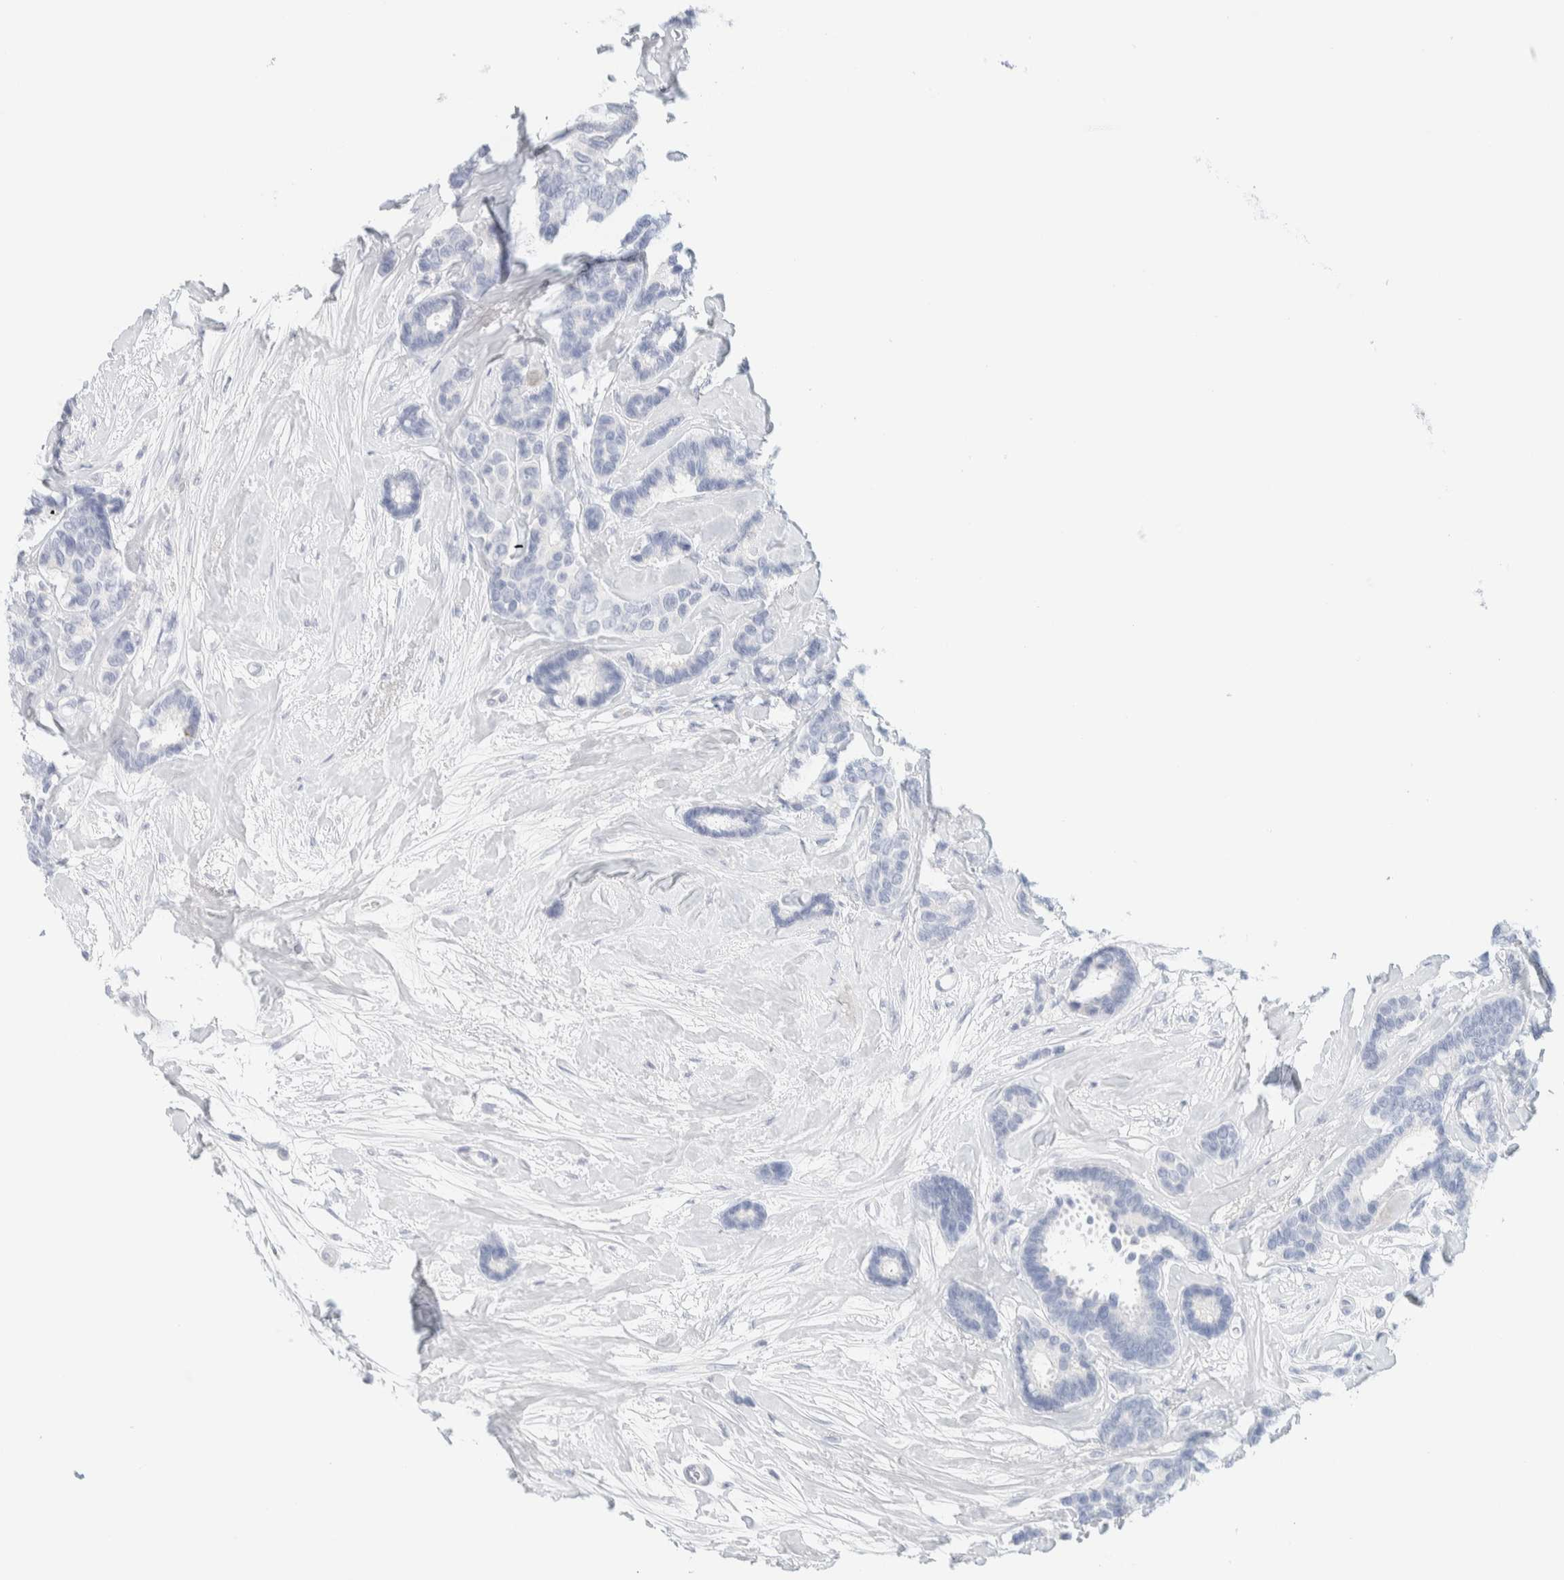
{"staining": {"intensity": "negative", "quantity": "none", "location": "none"}, "tissue": "breast cancer", "cell_type": "Tumor cells", "image_type": "cancer", "snomed": [{"axis": "morphology", "description": "Duct carcinoma"}, {"axis": "topography", "description": "Breast"}], "caption": "This histopathology image is of breast infiltrating ductal carcinoma stained with immunohistochemistry to label a protein in brown with the nuclei are counter-stained blue. There is no staining in tumor cells.", "gene": "ATCAY", "patient": {"sex": "female", "age": 87}}